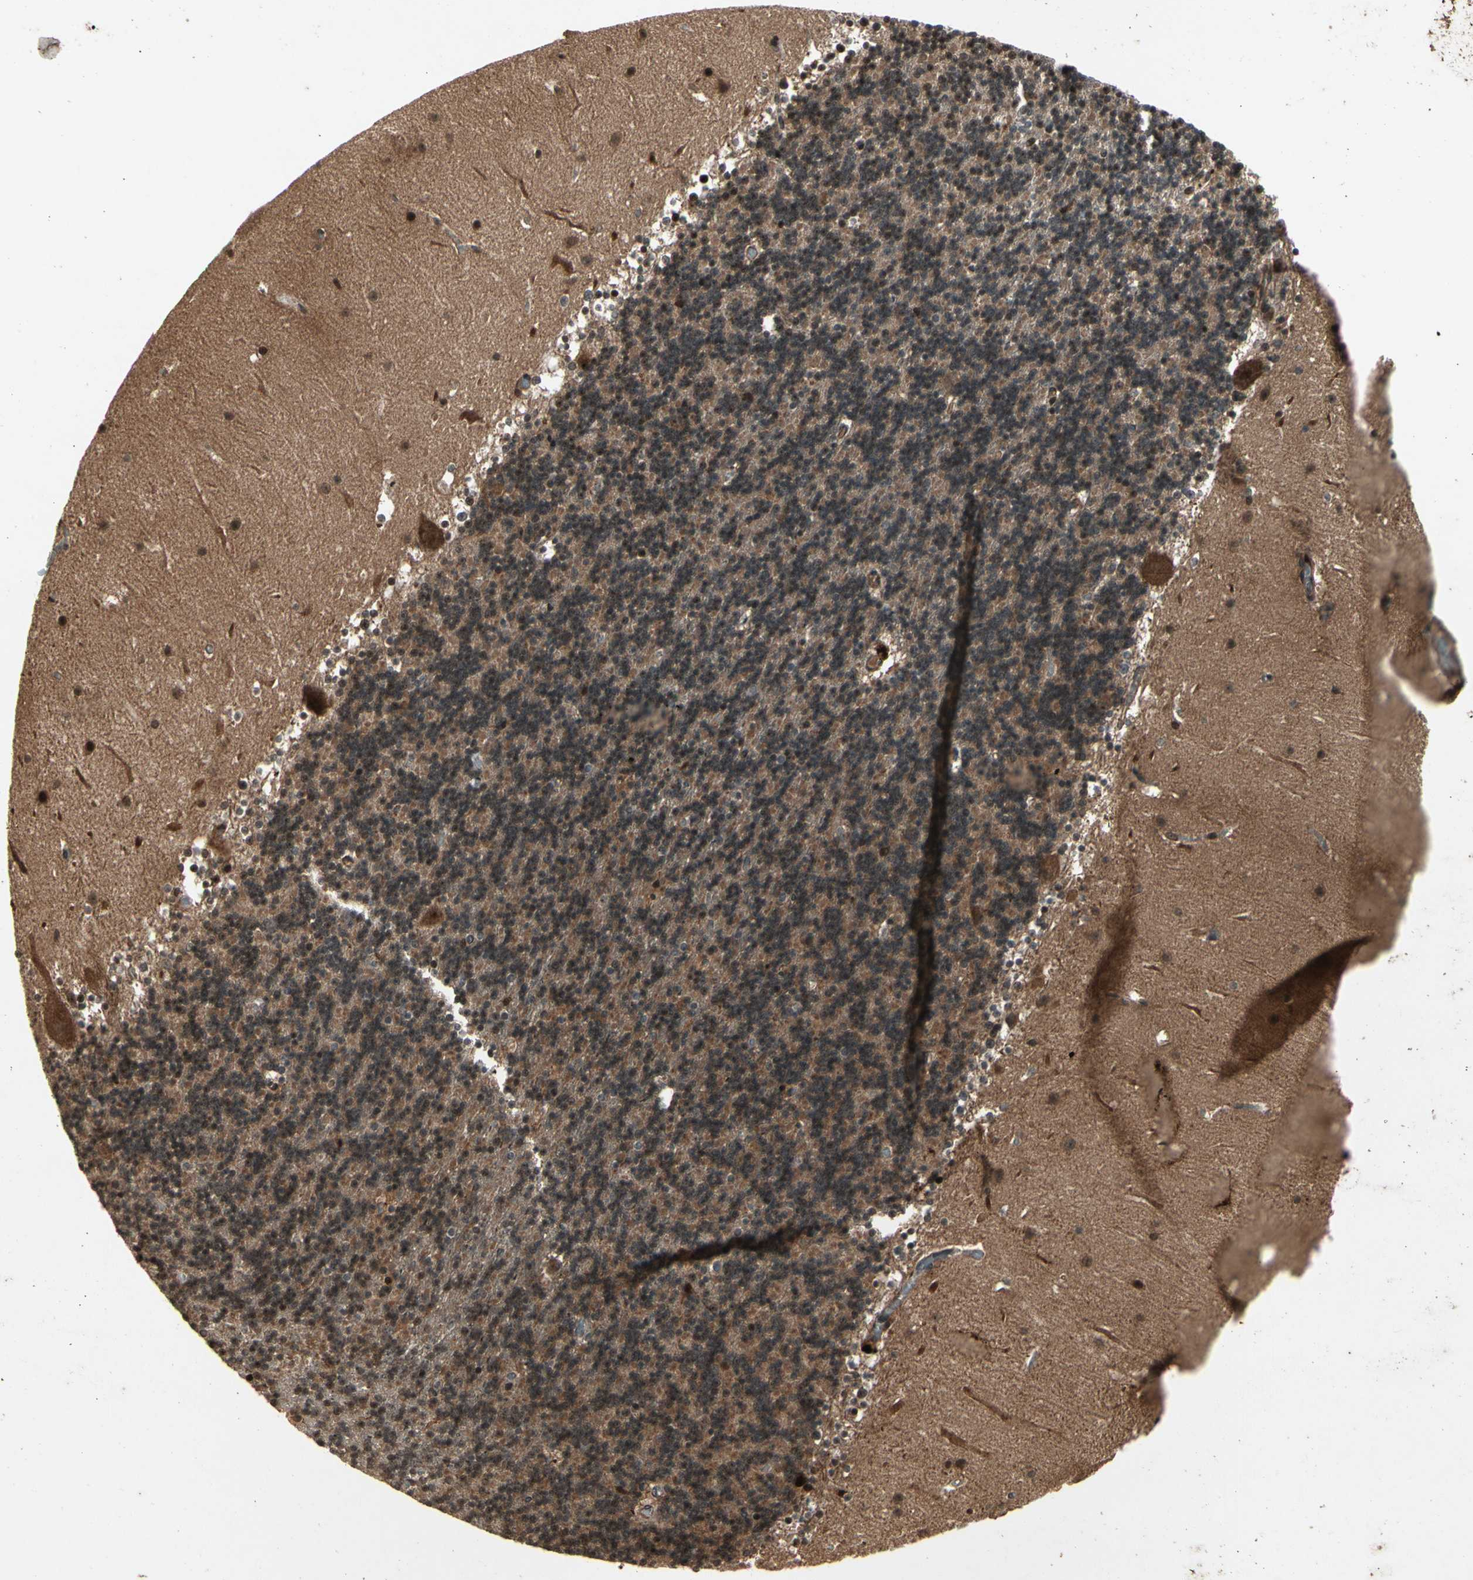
{"staining": {"intensity": "weak", "quantity": ">75%", "location": "cytoplasmic/membranous,nuclear"}, "tissue": "cerebellum", "cell_type": "Cells in granular layer", "image_type": "normal", "snomed": [{"axis": "morphology", "description": "Normal tissue, NOS"}, {"axis": "topography", "description": "Cerebellum"}], "caption": "Immunohistochemical staining of benign cerebellum shows weak cytoplasmic/membranous,nuclear protein staining in approximately >75% of cells in granular layer.", "gene": "GLRX", "patient": {"sex": "male", "age": 45}}